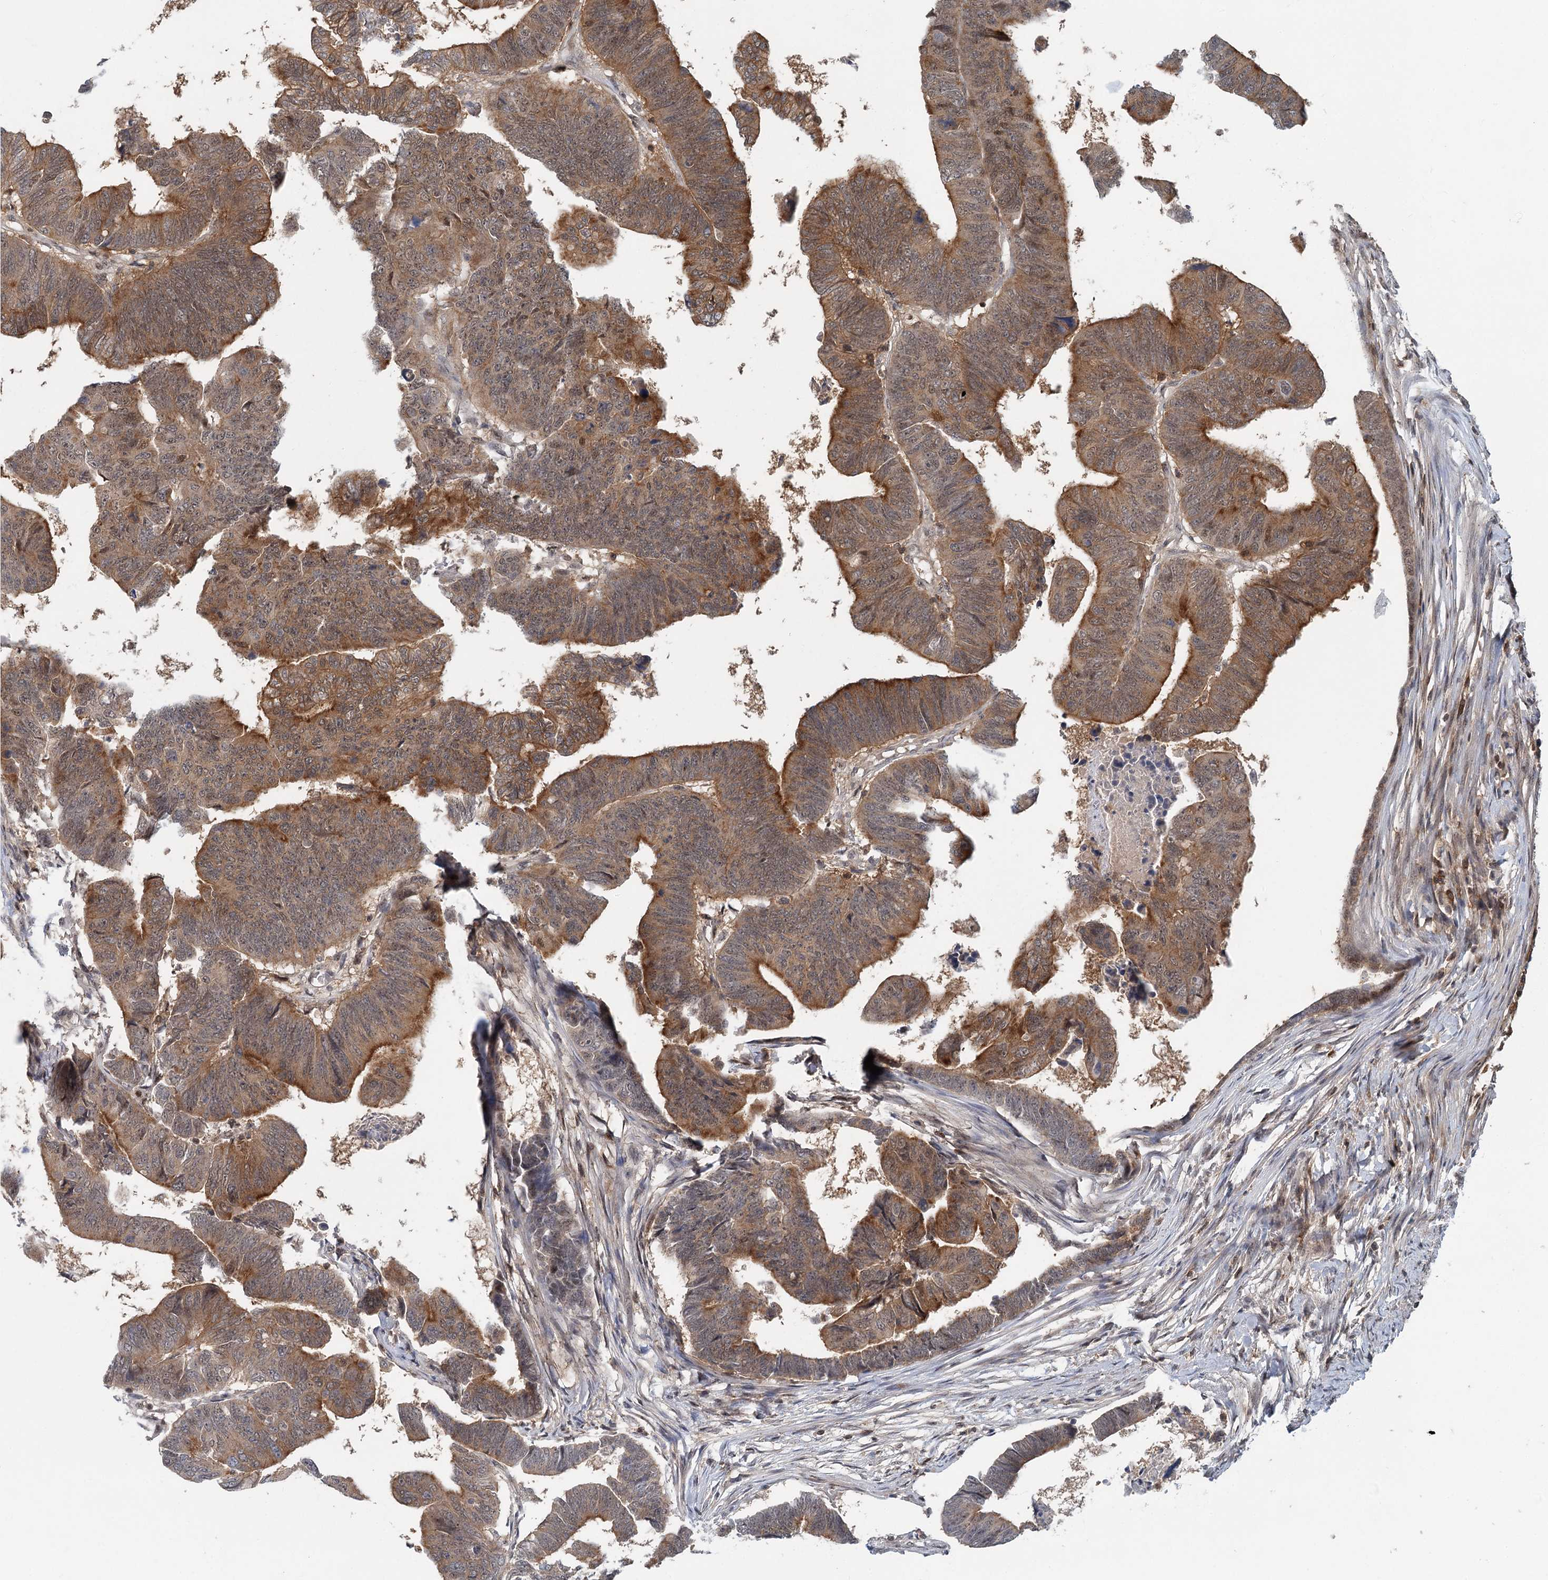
{"staining": {"intensity": "moderate", "quantity": ">75%", "location": "cytoplasmic/membranous,nuclear"}, "tissue": "colorectal cancer", "cell_type": "Tumor cells", "image_type": "cancer", "snomed": [{"axis": "morphology", "description": "Adenocarcinoma, NOS"}, {"axis": "topography", "description": "Rectum"}], "caption": "This photomicrograph reveals IHC staining of human colorectal adenocarcinoma, with medium moderate cytoplasmic/membranous and nuclear positivity in about >75% of tumor cells.", "gene": "CDC42SE2", "patient": {"sex": "female", "age": 65}}